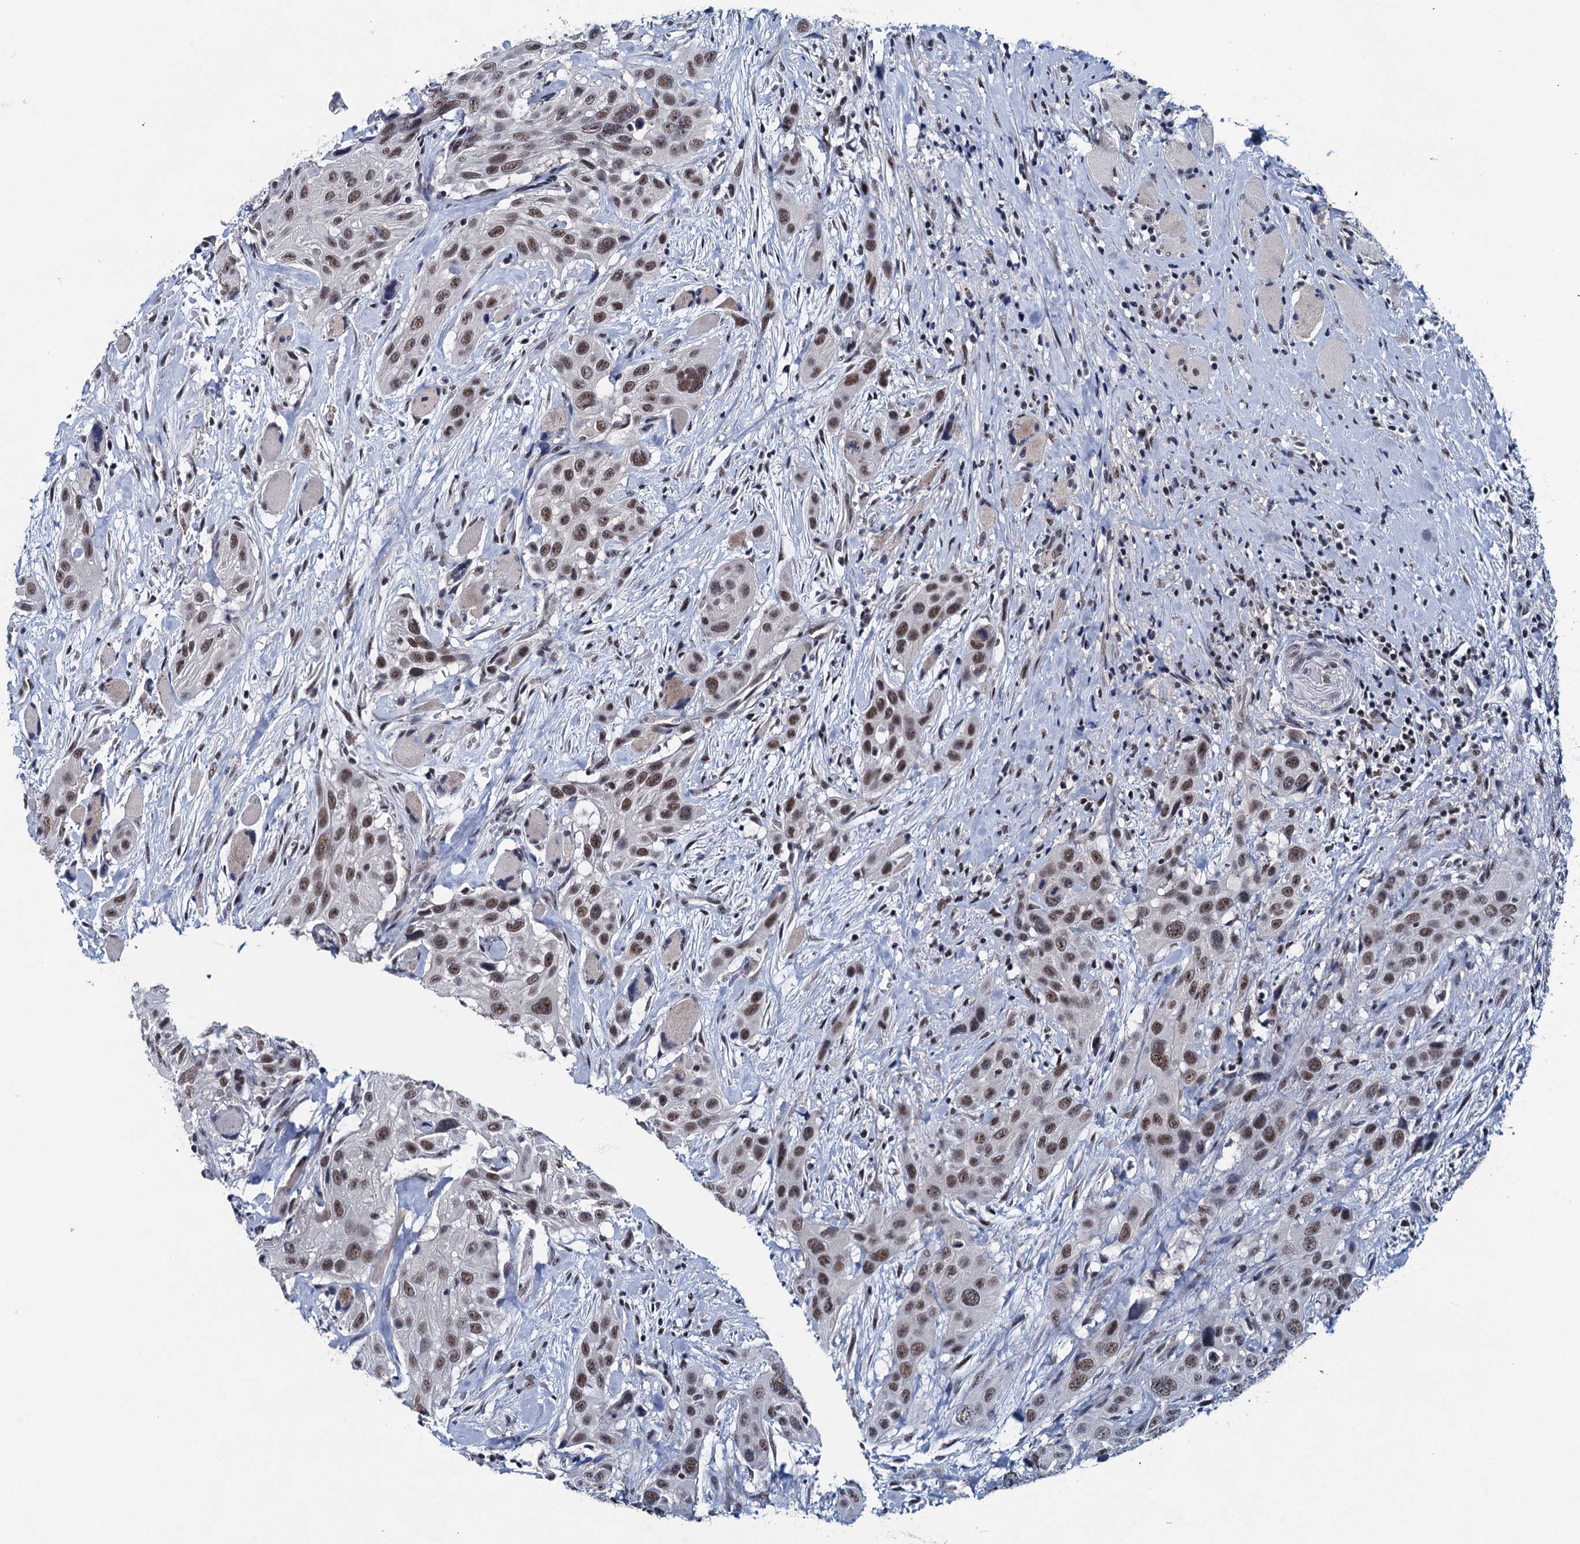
{"staining": {"intensity": "moderate", "quantity": ">75%", "location": "nuclear"}, "tissue": "head and neck cancer", "cell_type": "Tumor cells", "image_type": "cancer", "snomed": [{"axis": "morphology", "description": "Squamous cell carcinoma, NOS"}, {"axis": "topography", "description": "Head-Neck"}], "caption": "This image exhibits immunohistochemistry staining of human squamous cell carcinoma (head and neck), with medium moderate nuclear expression in about >75% of tumor cells.", "gene": "FNBP4", "patient": {"sex": "male", "age": 81}}